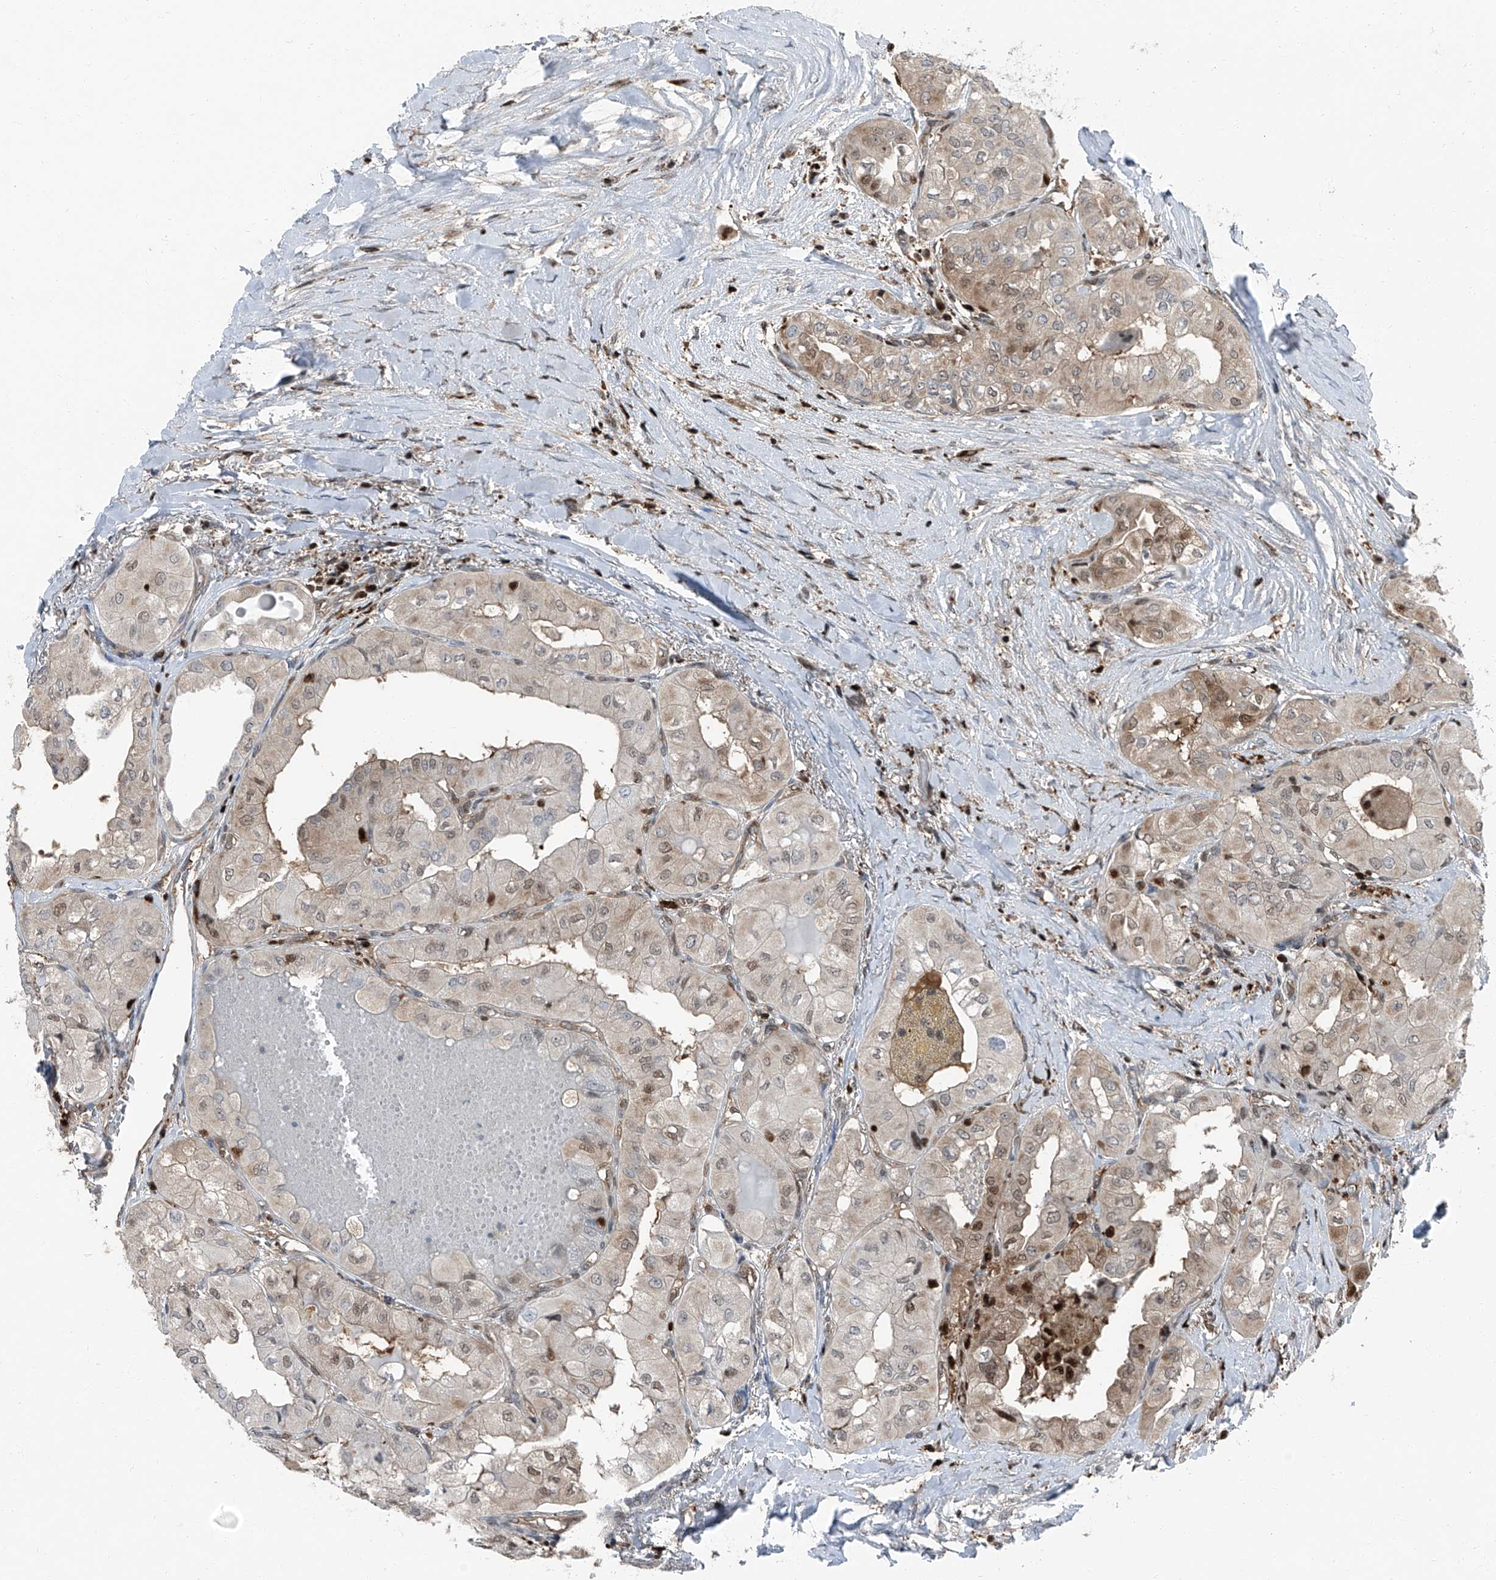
{"staining": {"intensity": "moderate", "quantity": "<25%", "location": "cytoplasmic/membranous,nuclear"}, "tissue": "thyroid cancer", "cell_type": "Tumor cells", "image_type": "cancer", "snomed": [{"axis": "morphology", "description": "Papillary adenocarcinoma, NOS"}, {"axis": "topography", "description": "Thyroid gland"}], "caption": "Protein analysis of thyroid cancer tissue shows moderate cytoplasmic/membranous and nuclear staining in about <25% of tumor cells. (Stains: DAB (3,3'-diaminobenzidine) in brown, nuclei in blue, Microscopy: brightfield microscopy at high magnification).", "gene": "PSMB10", "patient": {"sex": "female", "age": 59}}